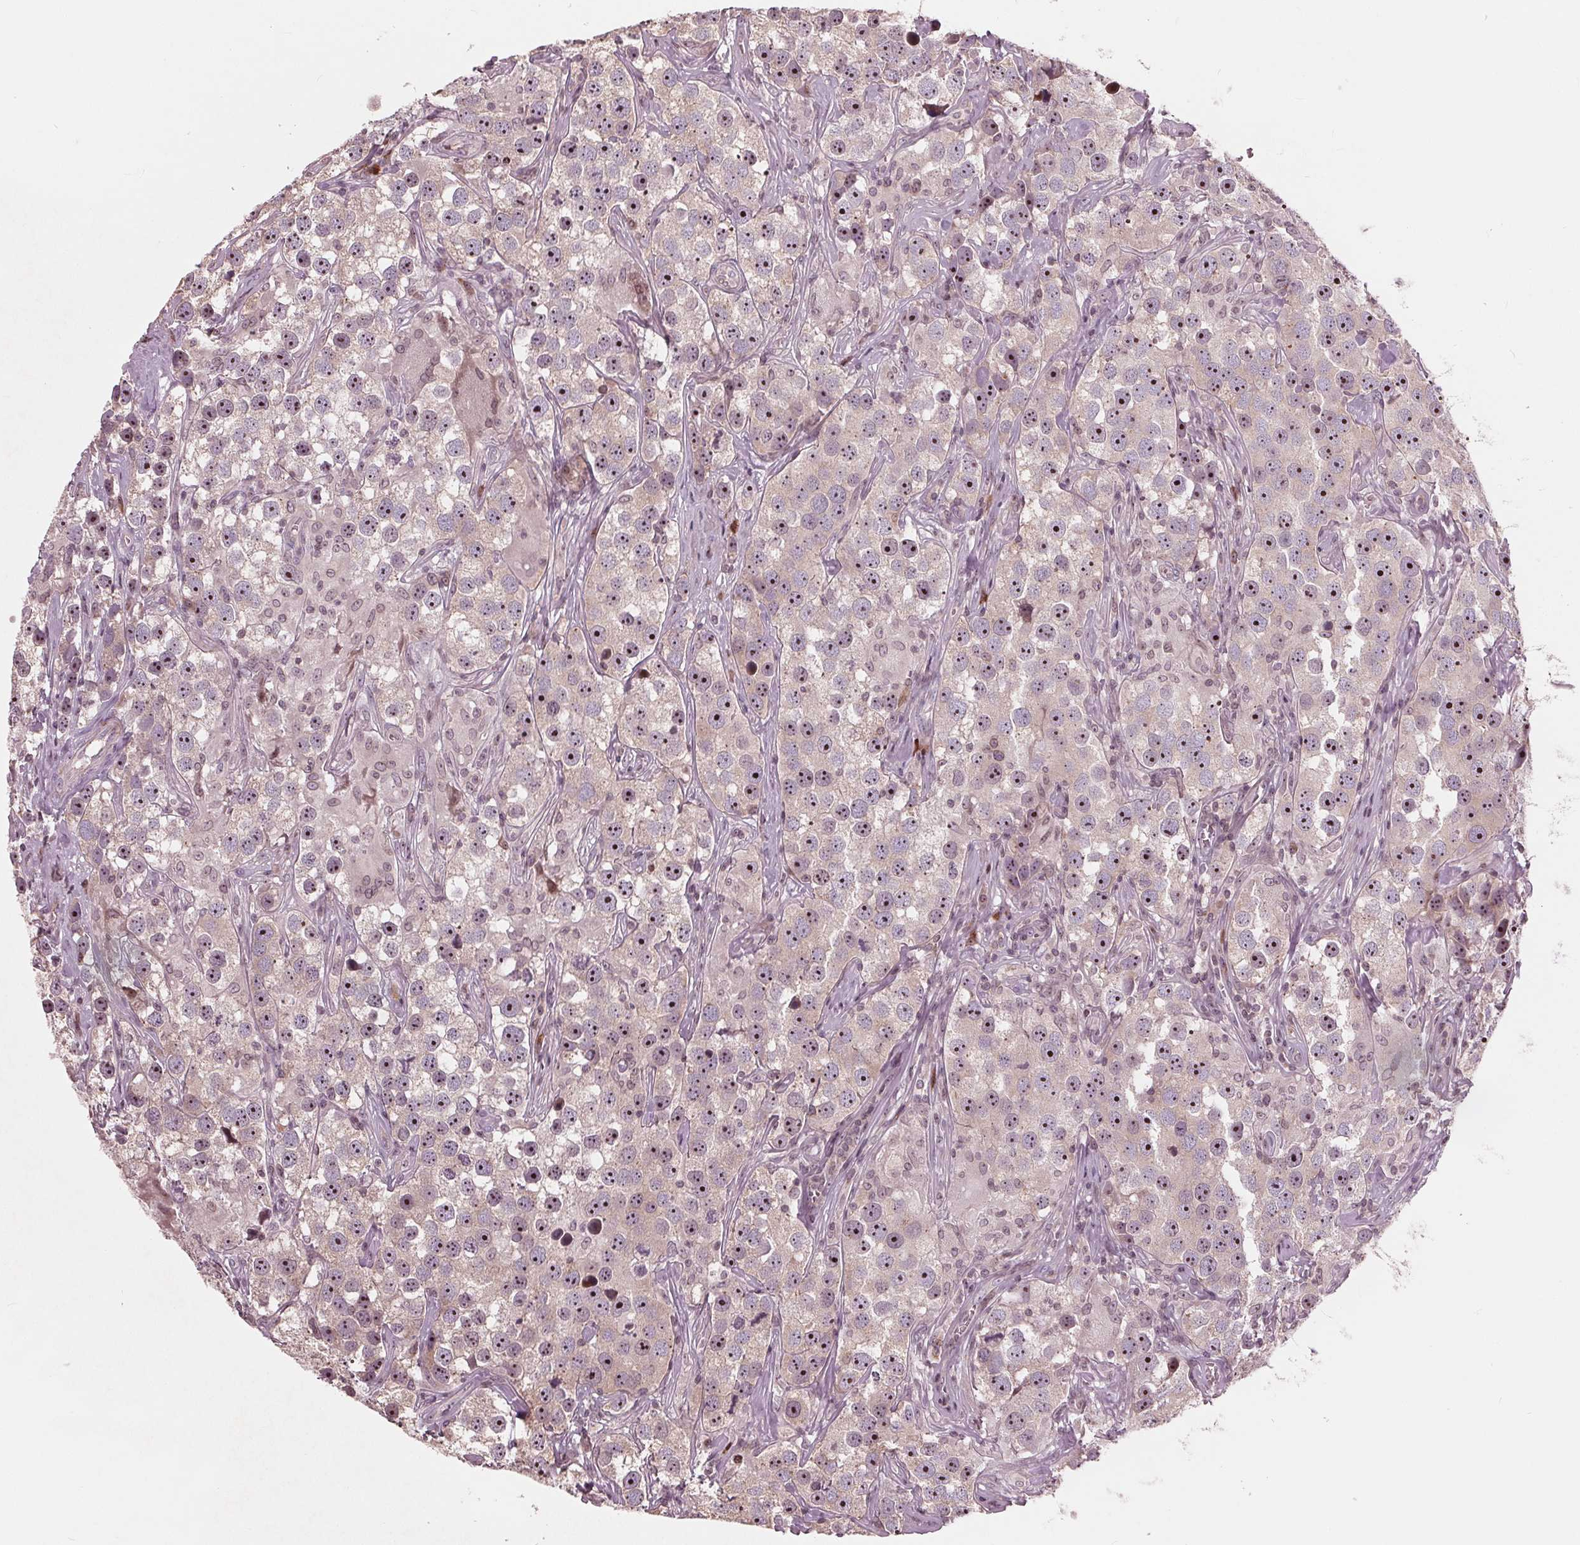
{"staining": {"intensity": "moderate", "quantity": ">75%", "location": "nuclear"}, "tissue": "testis cancer", "cell_type": "Tumor cells", "image_type": "cancer", "snomed": [{"axis": "morphology", "description": "Seminoma, NOS"}, {"axis": "topography", "description": "Testis"}], "caption": "The histopathology image shows immunohistochemical staining of seminoma (testis). There is moderate nuclear expression is identified in approximately >75% of tumor cells.", "gene": "NUP210", "patient": {"sex": "male", "age": 49}}